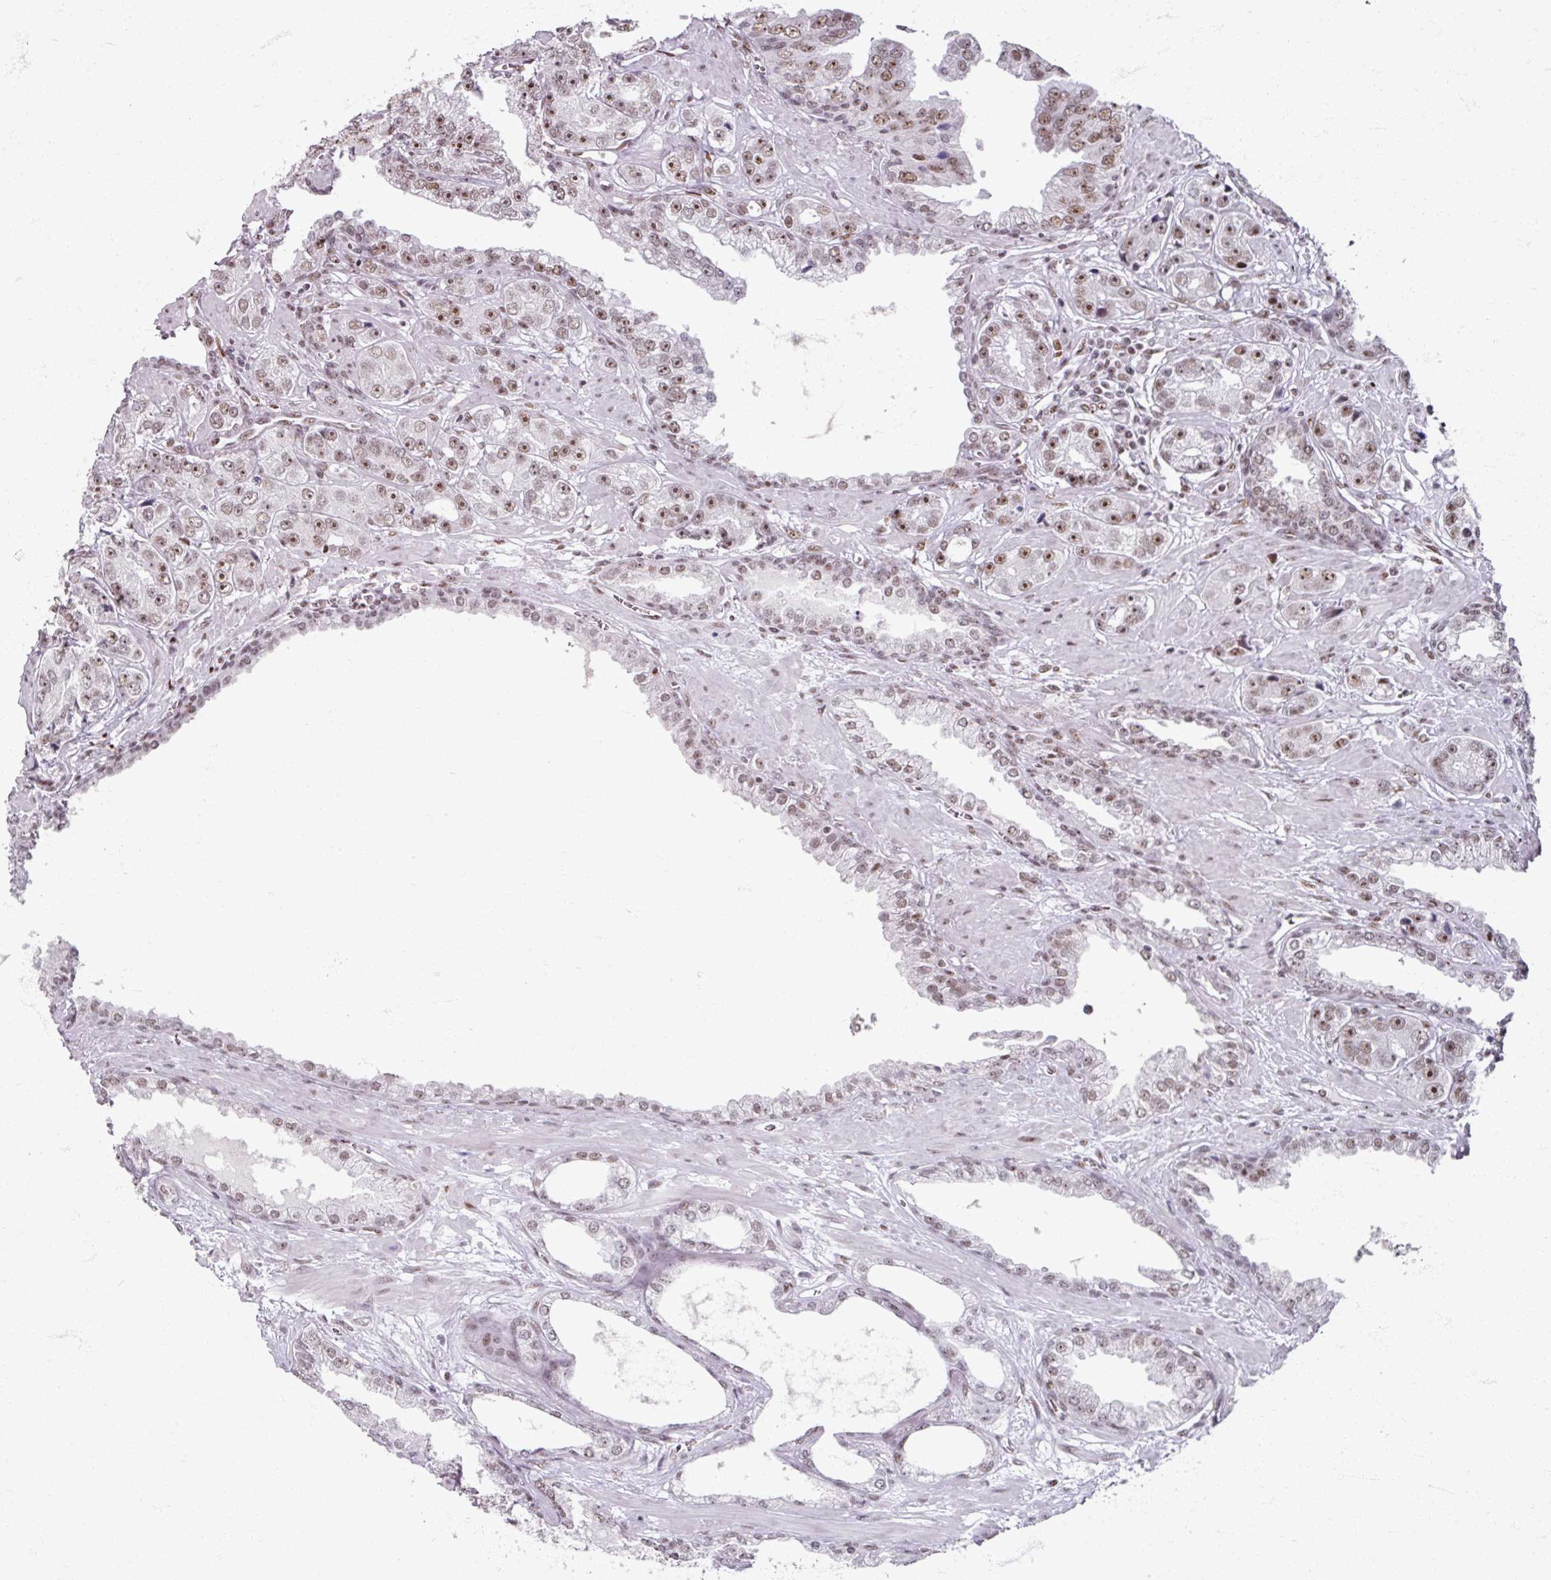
{"staining": {"intensity": "moderate", "quantity": ">75%", "location": "nuclear"}, "tissue": "prostate cancer", "cell_type": "Tumor cells", "image_type": "cancer", "snomed": [{"axis": "morphology", "description": "Adenocarcinoma, High grade"}, {"axis": "topography", "description": "Prostate"}], "caption": "This histopathology image shows prostate cancer stained with immunohistochemistry to label a protein in brown. The nuclear of tumor cells show moderate positivity for the protein. Nuclei are counter-stained blue.", "gene": "ADAR", "patient": {"sex": "male", "age": 71}}